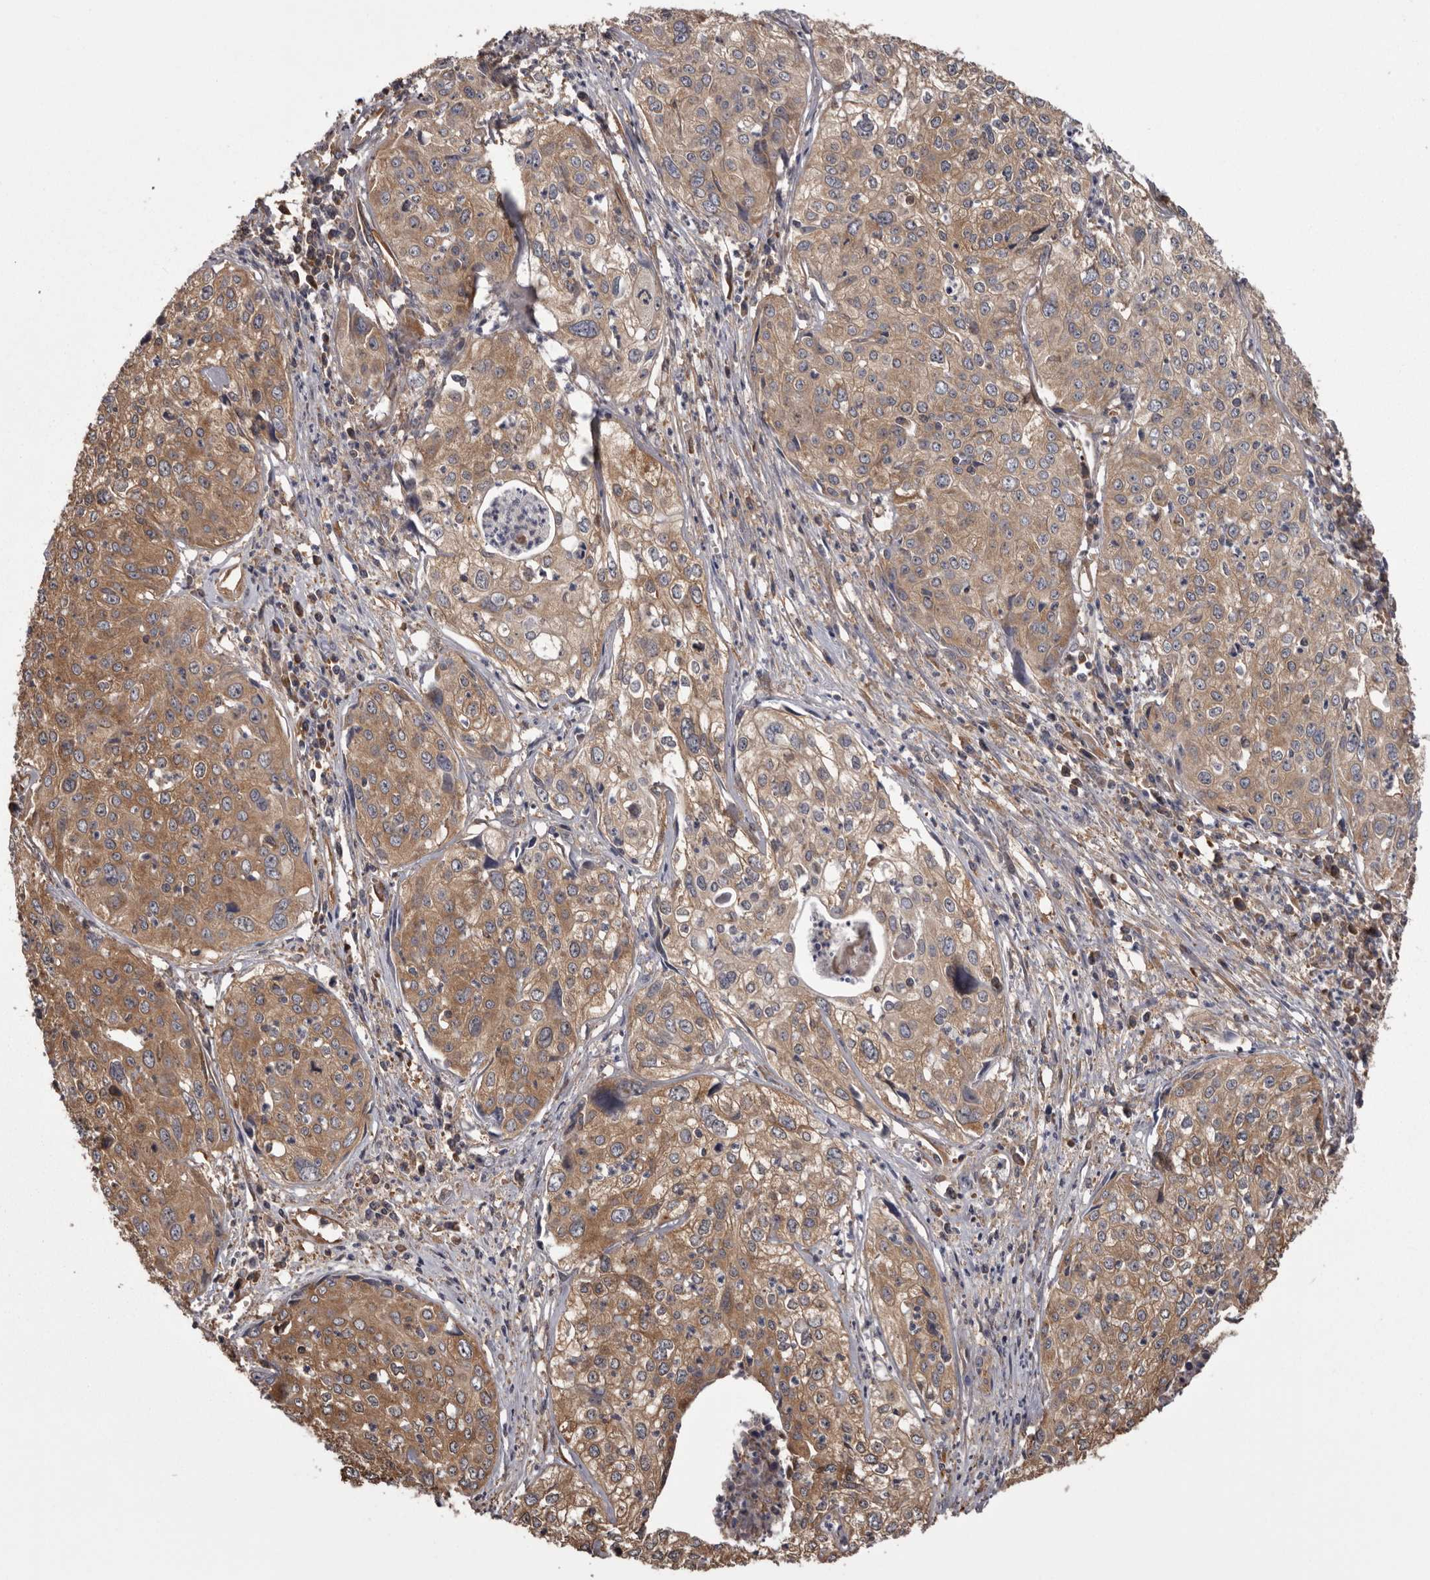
{"staining": {"intensity": "moderate", "quantity": ">75%", "location": "cytoplasmic/membranous"}, "tissue": "cervical cancer", "cell_type": "Tumor cells", "image_type": "cancer", "snomed": [{"axis": "morphology", "description": "Squamous cell carcinoma, NOS"}, {"axis": "topography", "description": "Cervix"}], "caption": "Immunohistochemistry (IHC) of squamous cell carcinoma (cervical) exhibits medium levels of moderate cytoplasmic/membranous staining in about >75% of tumor cells.", "gene": "DARS1", "patient": {"sex": "female", "age": 31}}